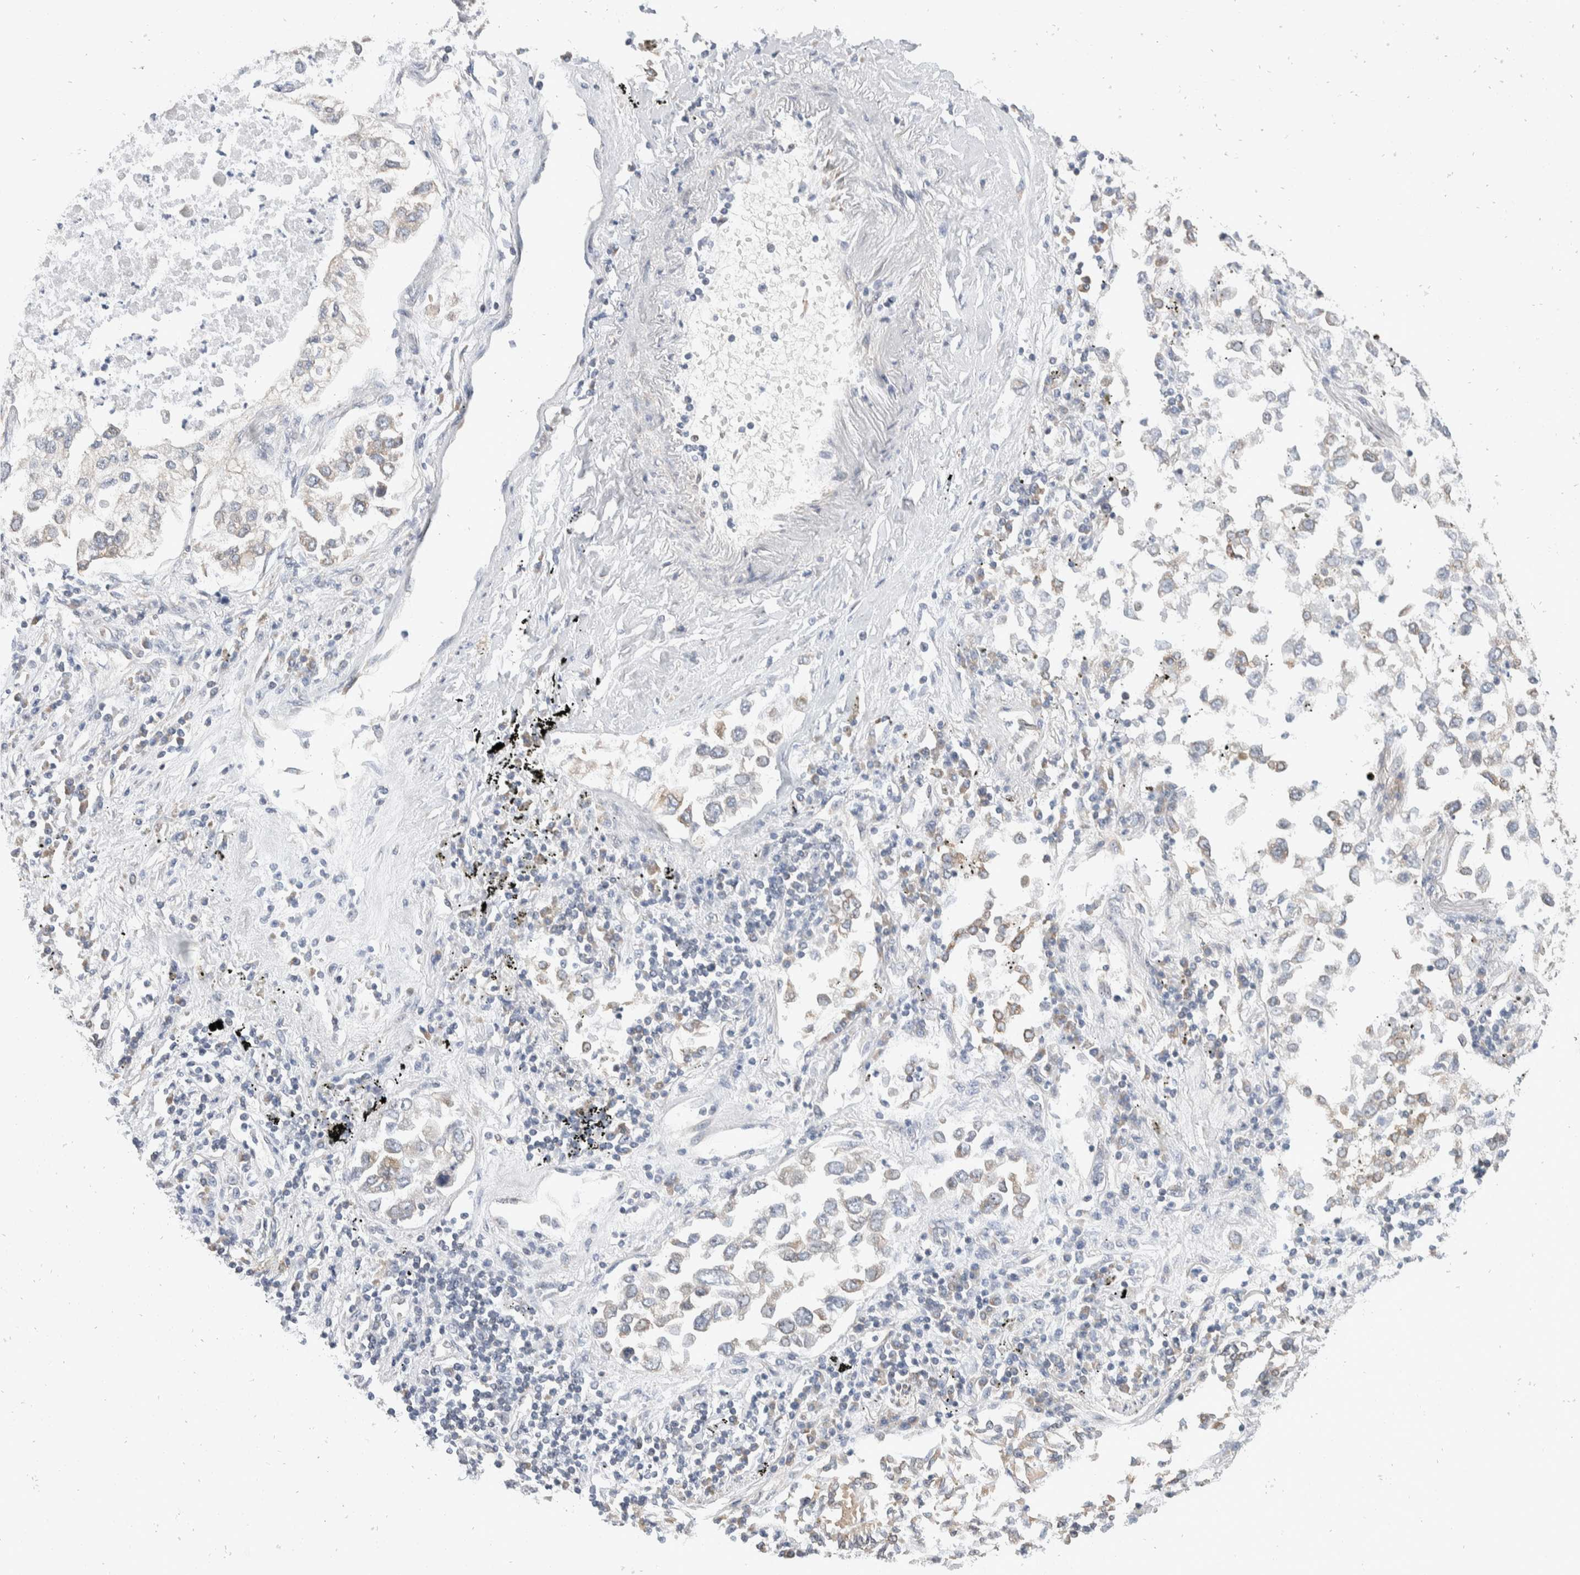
{"staining": {"intensity": "weak", "quantity": "25%-75%", "location": "cytoplasmic/membranous"}, "tissue": "lung cancer", "cell_type": "Tumor cells", "image_type": "cancer", "snomed": [{"axis": "morphology", "description": "Inflammation, NOS"}, {"axis": "morphology", "description": "Adenocarcinoma, NOS"}, {"axis": "topography", "description": "Lung"}], "caption": "An immunohistochemistry image of neoplastic tissue is shown. Protein staining in brown labels weak cytoplasmic/membranous positivity in lung cancer within tumor cells.", "gene": "TMEM245", "patient": {"sex": "male", "age": 63}}